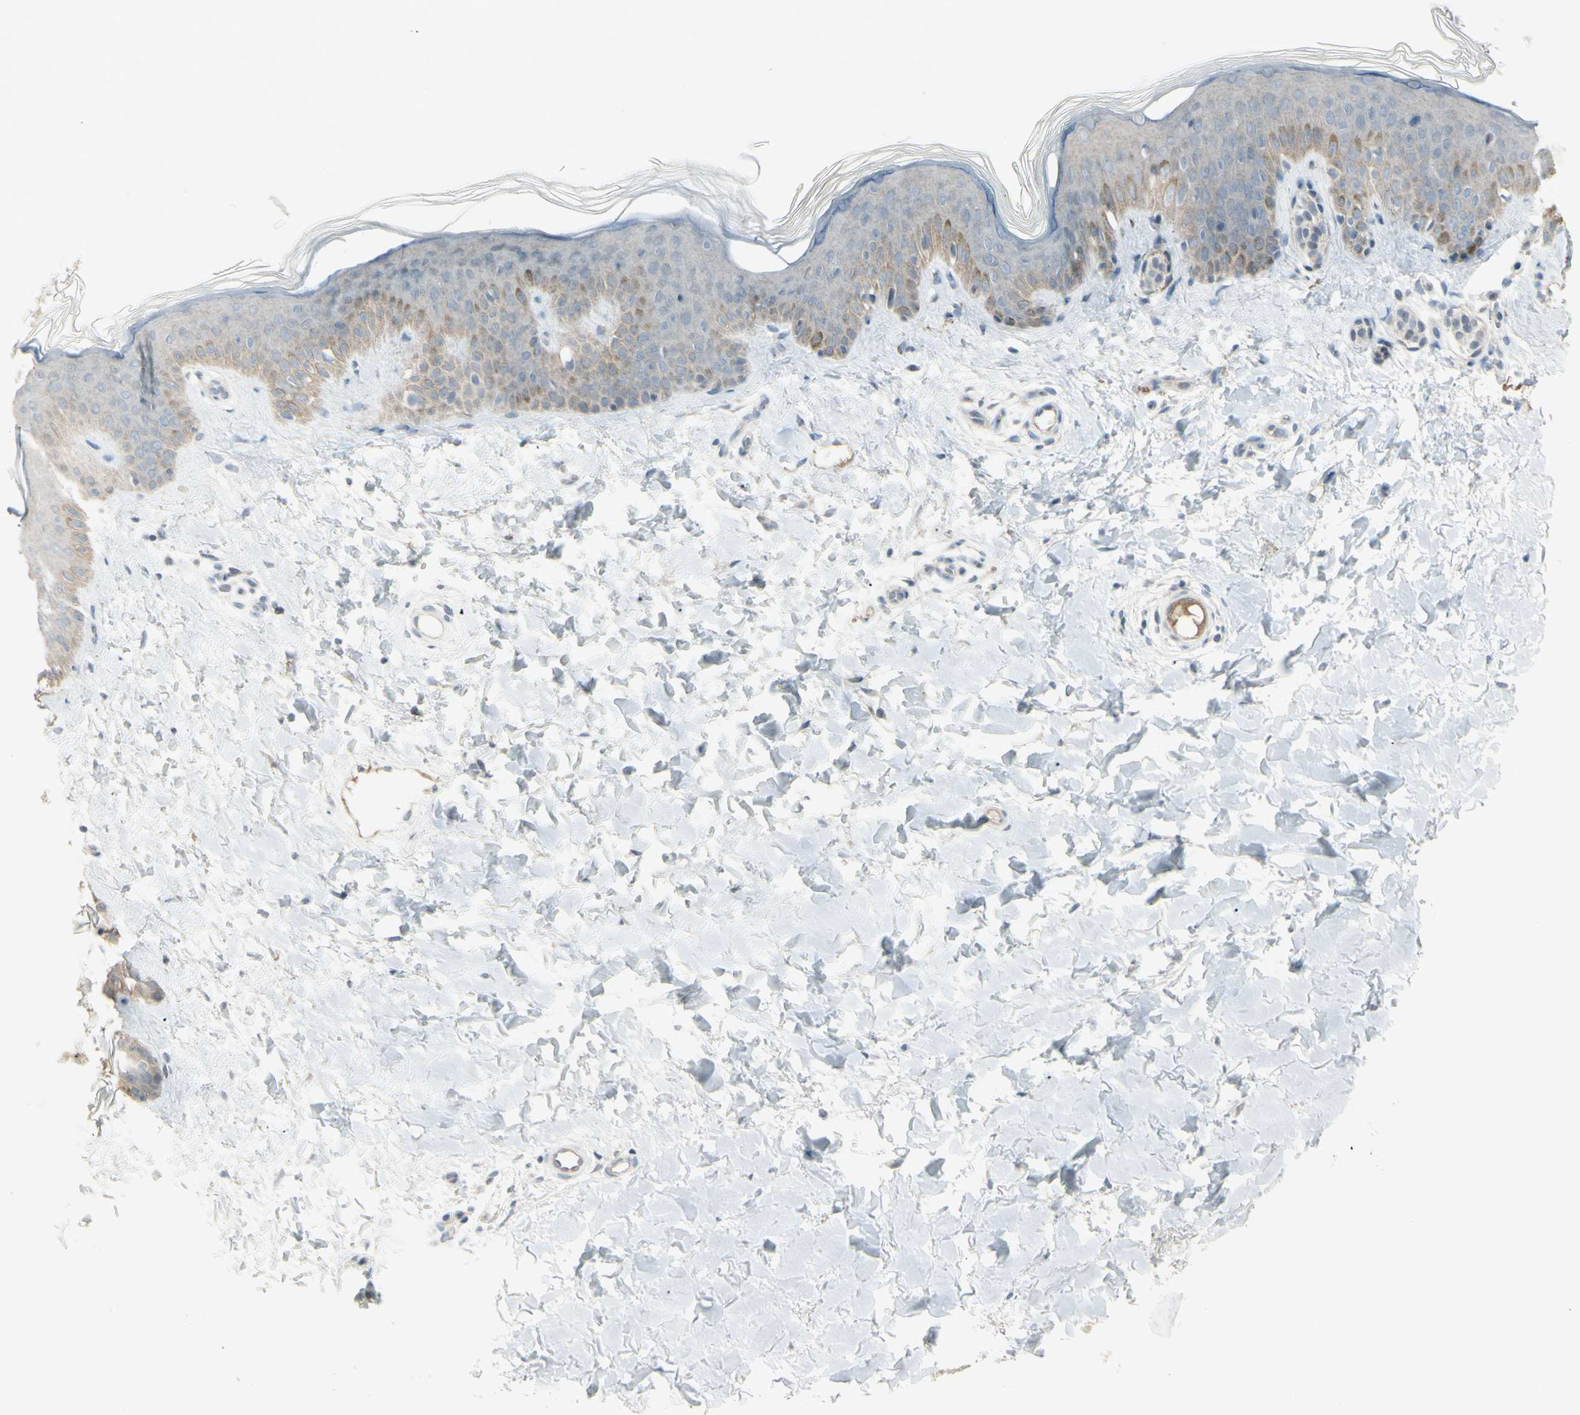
{"staining": {"intensity": "negative", "quantity": "none", "location": "none"}, "tissue": "skin", "cell_type": "Fibroblasts", "image_type": "normal", "snomed": [{"axis": "morphology", "description": "Normal tissue, NOS"}, {"axis": "topography", "description": "Skin"}], "caption": "High power microscopy photomicrograph of an immunohistochemistry histopathology image of normal skin, revealing no significant positivity in fibroblasts.", "gene": "SH3GL2", "patient": {"sex": "male", "age": 16}}